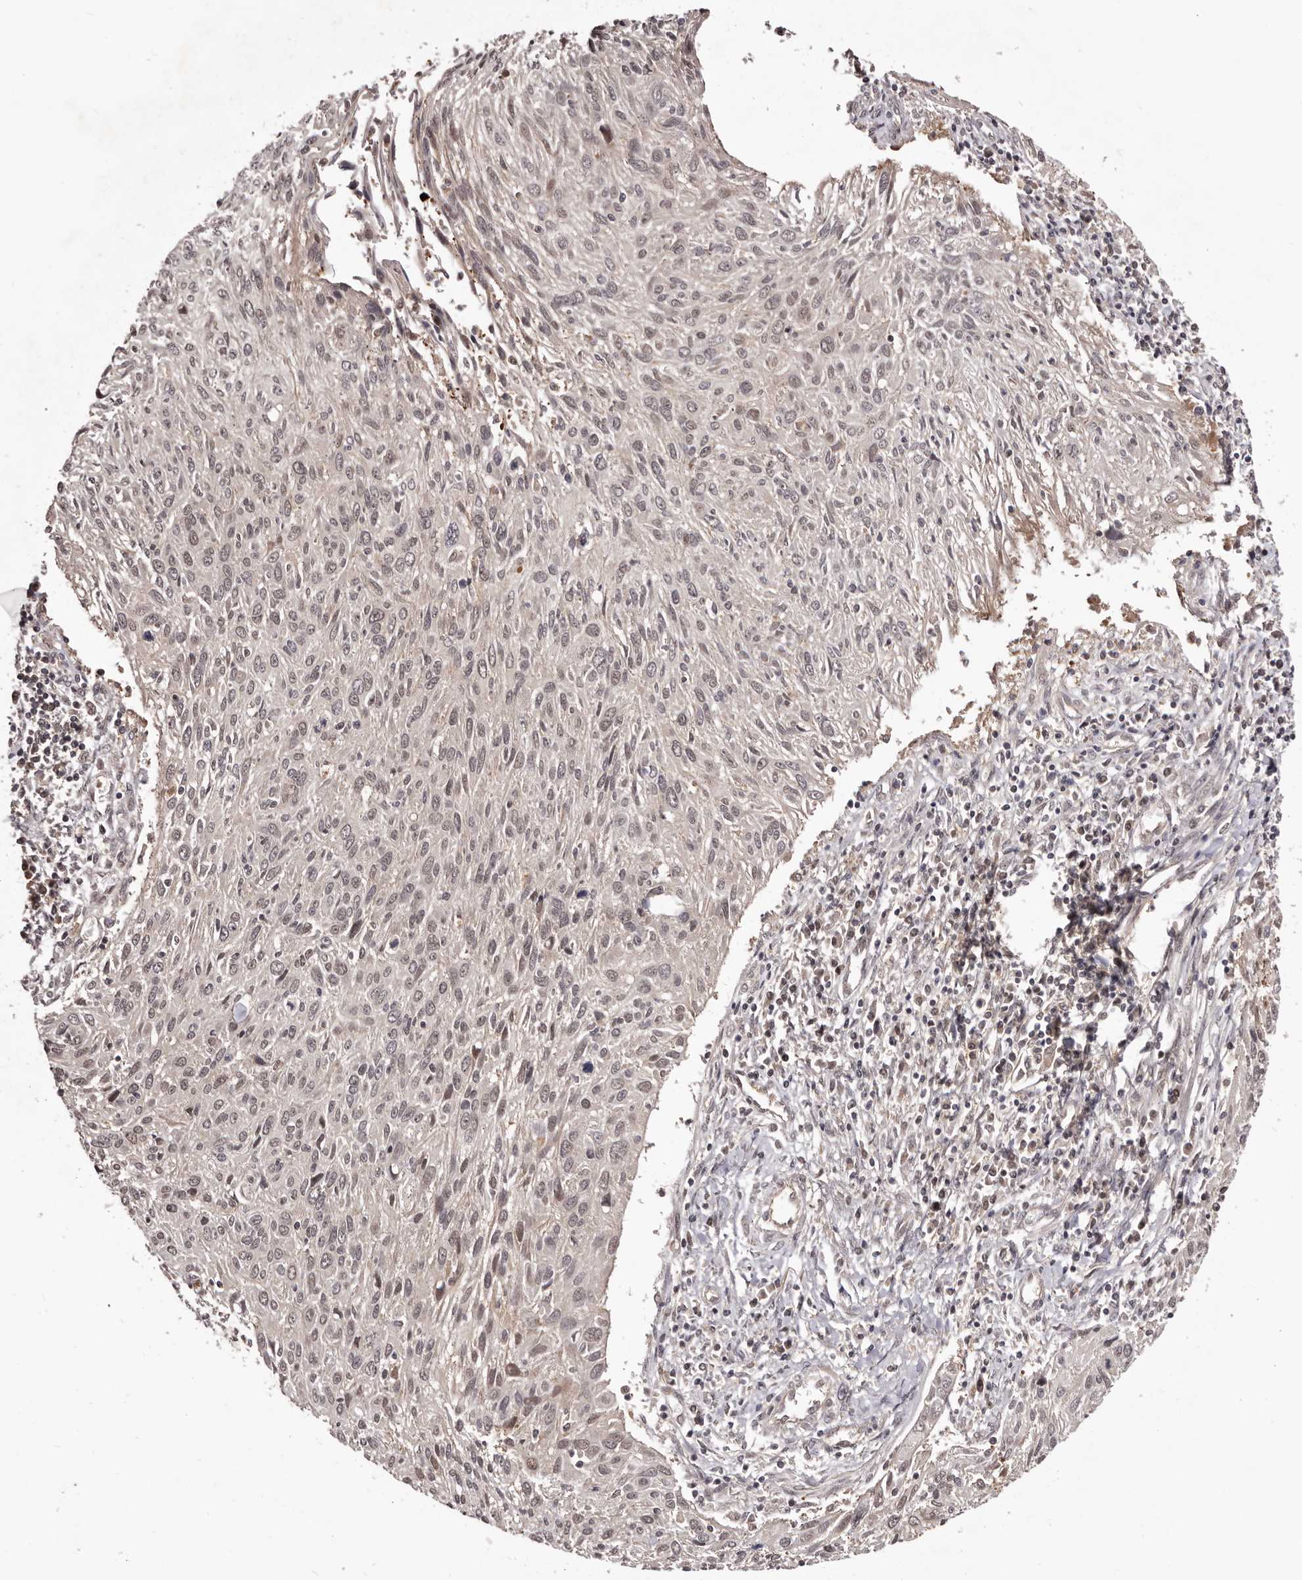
{"staining": {"intensity": "weak", "quantity": "25%-75%", "location": "cytoplasmic/membranous"}, "tissue": "cervical cancer", "cell_type": "Tumor cells", "image_type": "cancer", "snomed": [{"axis": "morphology", "description": "Squamous cell carcinoma, NOS"}, {"axis": "topography", "description": "Cervix"}], "caption": "The micrograph shows immunohistochemical staining of cervical cancer (squamous cell carcinoma). There is weak cytoplasmic/membranous positivity is identified in approximately 25%-75% of tumor cells. (DAB = brown stain, brightfield microscopy at high magnification).", "gene": "MDP1", "patient": {"sex": "female", "age": 51}}